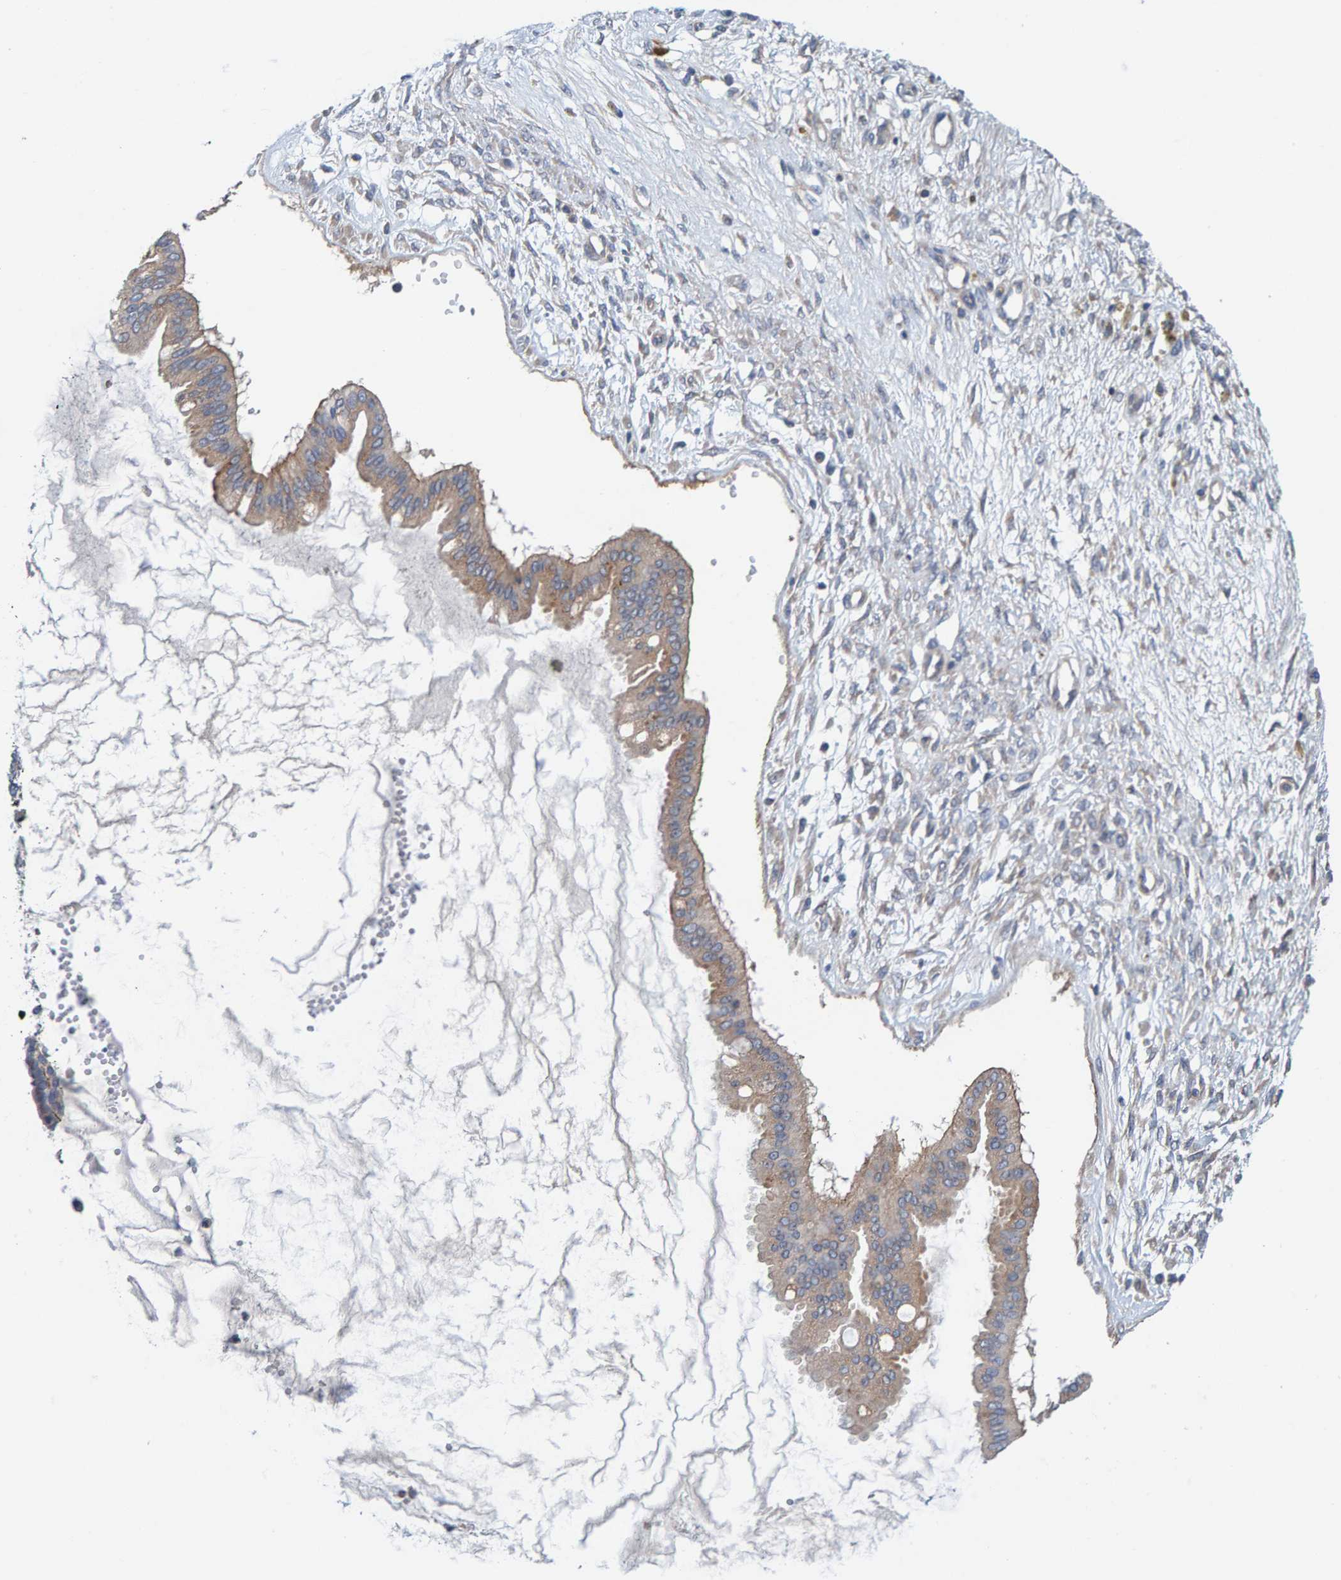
{"staining": {"intensity": "weak", "quantity": "25%-75%", "location": "cytoplasmic/membranous"}, "tissue": "ovarian cancer", "cell_type": "Tumor cells", "image_type": "cancer", "snomed": [{"axis": "morphology", "description": "Cystadenocarcinoma, mucinous, NOS"}, {"axis": "topography", "description": "Ovary"}], "caption": "A high-resolution micrograph shows IHC staining of ovarian mucinous cystadenocarcinoma, which reveals weak cytoplasmic/membranous staining in about 25%-75% of tumor cells.", "gene": "CCM2", "patient": {"sex": "female", "age": 73}}